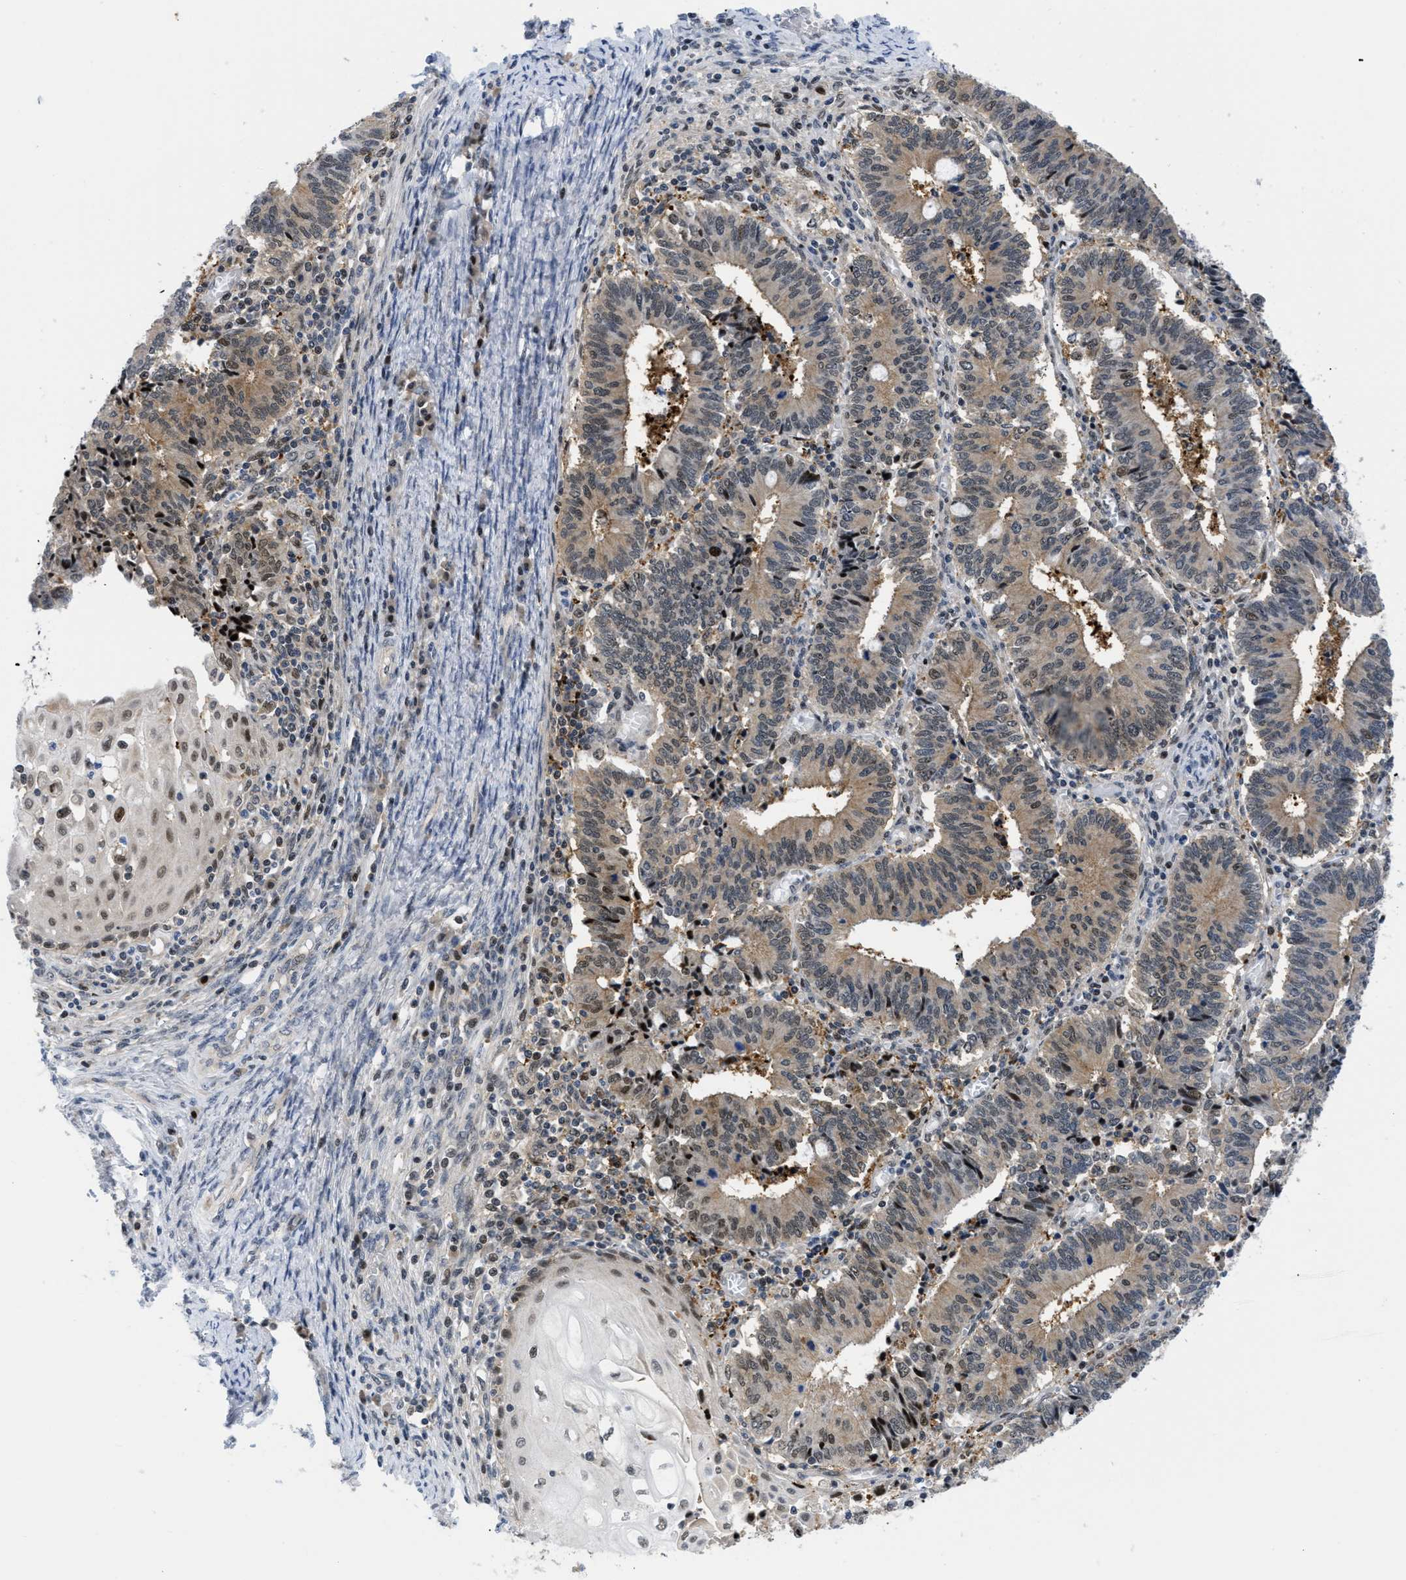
{"staining": {"intensity": "moderate", "quantity": "25%-75%", "location": "cytoplasmic/membranous,nuclear"}, "tissue": "cervical cancer", "cell_type": "Tumor cells", "image_type": "cancer", "snomed": [{"axis": "morphology", "description": "Adenocarcinoma, NOS"}, {"axis": "topography", "description": "Cervix"}], "caption": "Human cervical cancer stained with a brown dye reveals moderate cytoplasmic/membranous and nuclear positive expression in about 25%-75% of tumor cells.", "gene": "SLC29A2", "patient": {"sex": "female", "age": 44}}